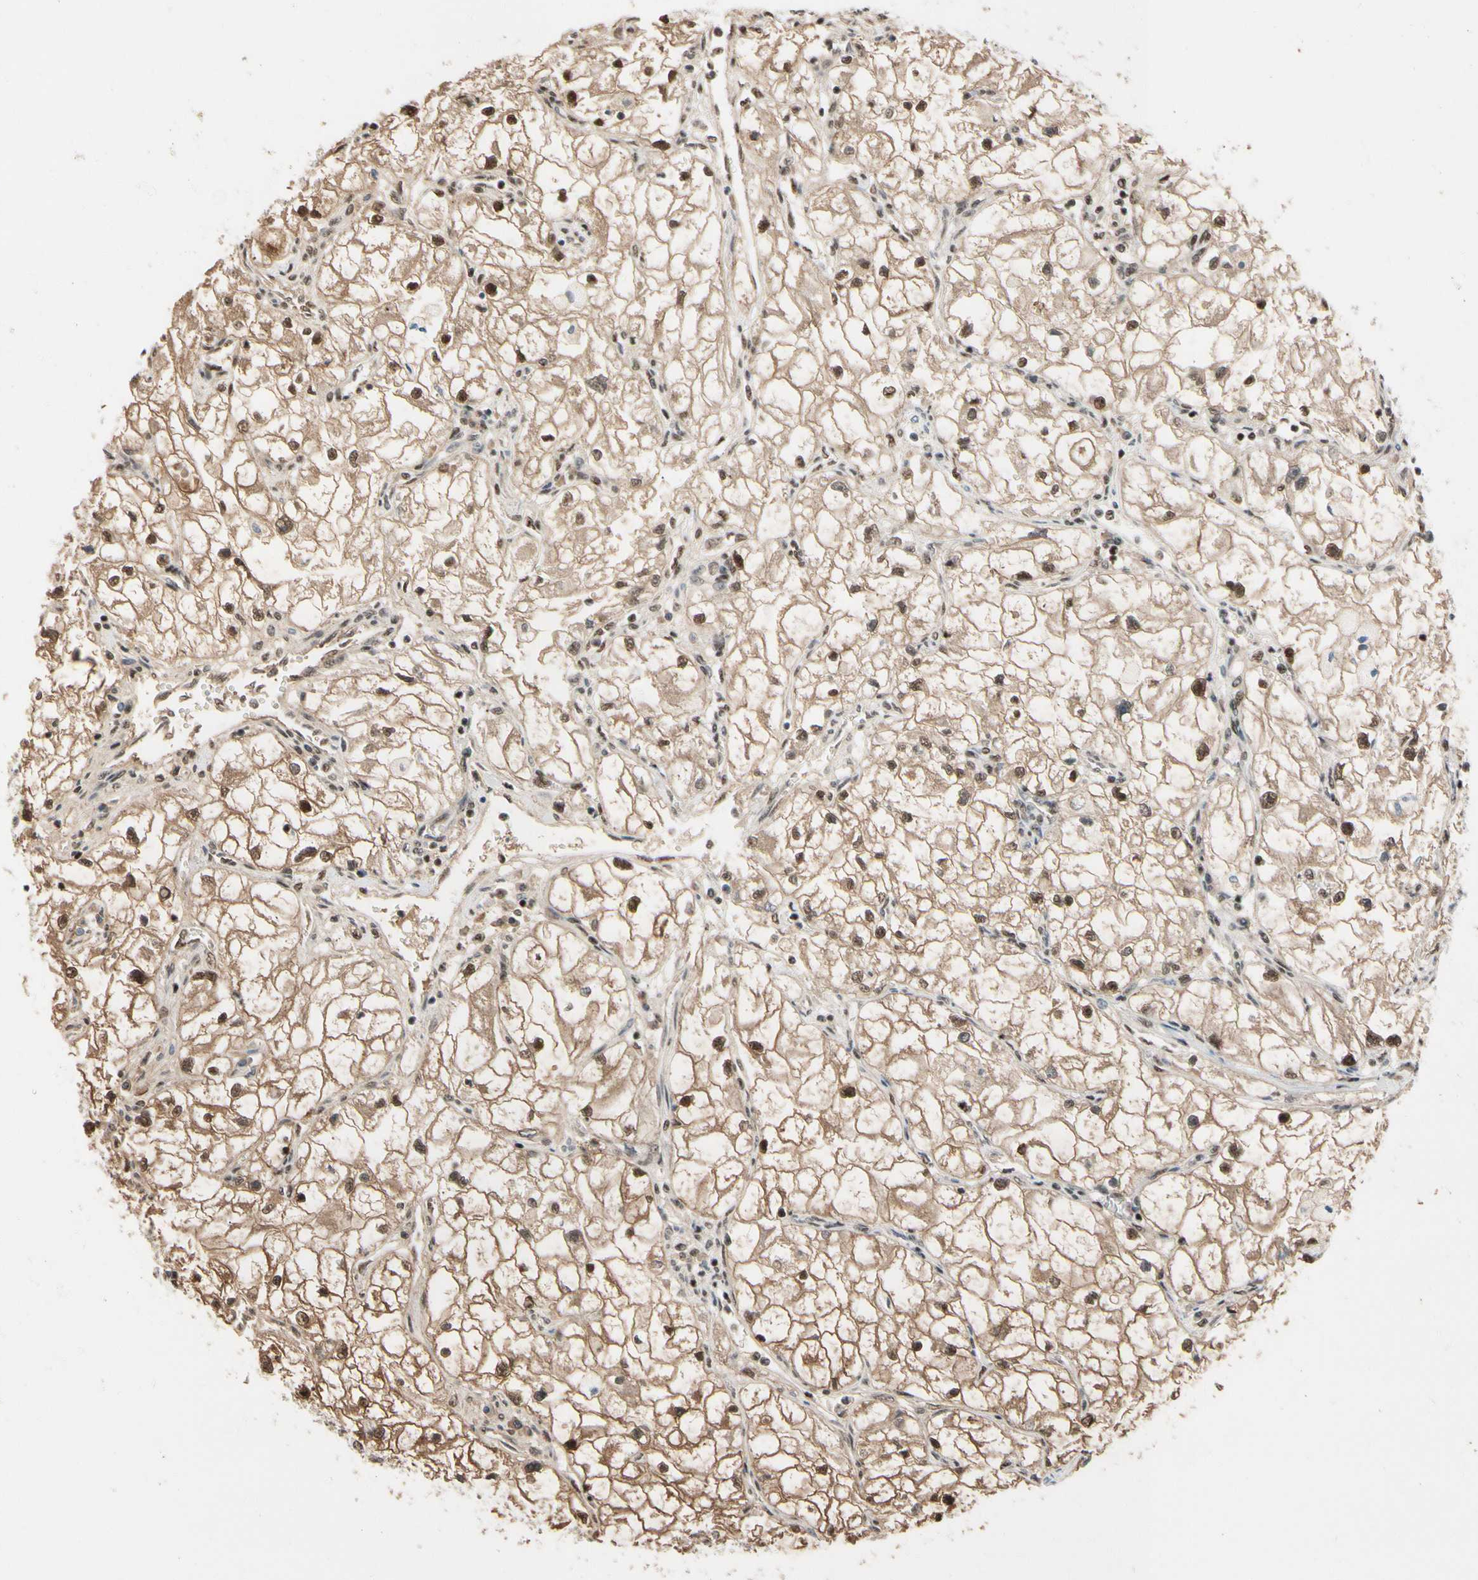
{"staining": {"intensity": "moderate", "quantity": ">75%", "location": "cytoplasmic/membranous,nuclear"}, "tissue": "renal cancer", "cell_type": "Tumor cells", "image_type": "cancer", "snomed": [{"axis": "morphology", "description": "Adenocarcinoma, NOS"}, {"axis": "topography", "description": "Kidney"}], "caption": "Renal cancer stained for a protein (brown) reveals moderate cytoplasmic/membranous and nuclear positive positivity in approximately >75% of tumor cells.", "gene": "TAF4", "patient": {"sex": "female", "age": 70}}